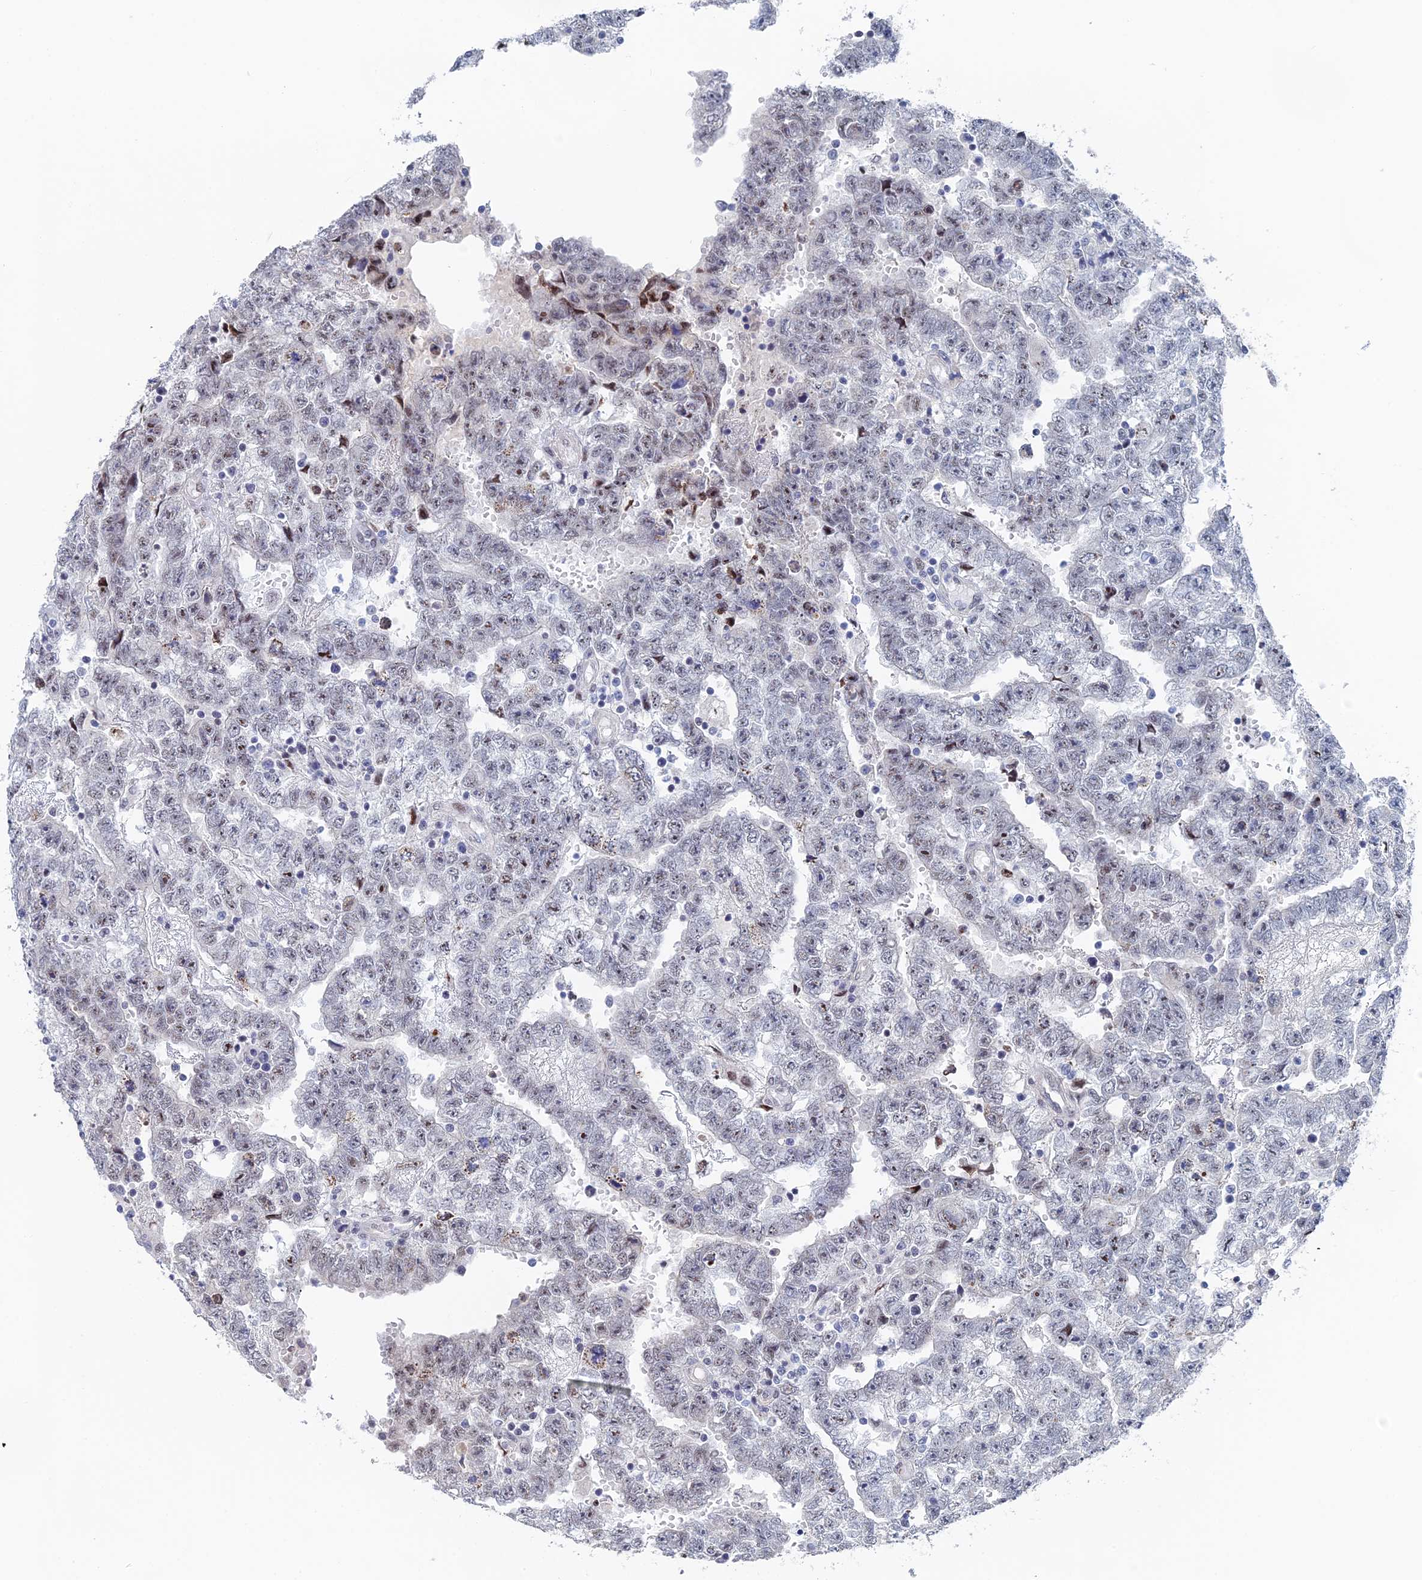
{"staining": {"intensity": "weak", "quantity": "<25%", "location": "nuclear"}, "tissue": "testis cancer", "cell_type": "Tumor cells", "image_type": "cancer", "snomed": [{"axis": "morphology", "description": "Carcinoma, Embryonal, NOS"}, {"axis": "topography", "description": "Testis"}], "caption": "Immunohistochemical staining of human testis cancer (embryonal carcinoma) reveals no significant positivity in tumor cells. (DAB (3,3'-diaminobenzidine) immunohistochemistry visualized using brightfield microscopy, high magnification).", "gene": "GMNC", "patient": {"sex": "male", "age": 25}}